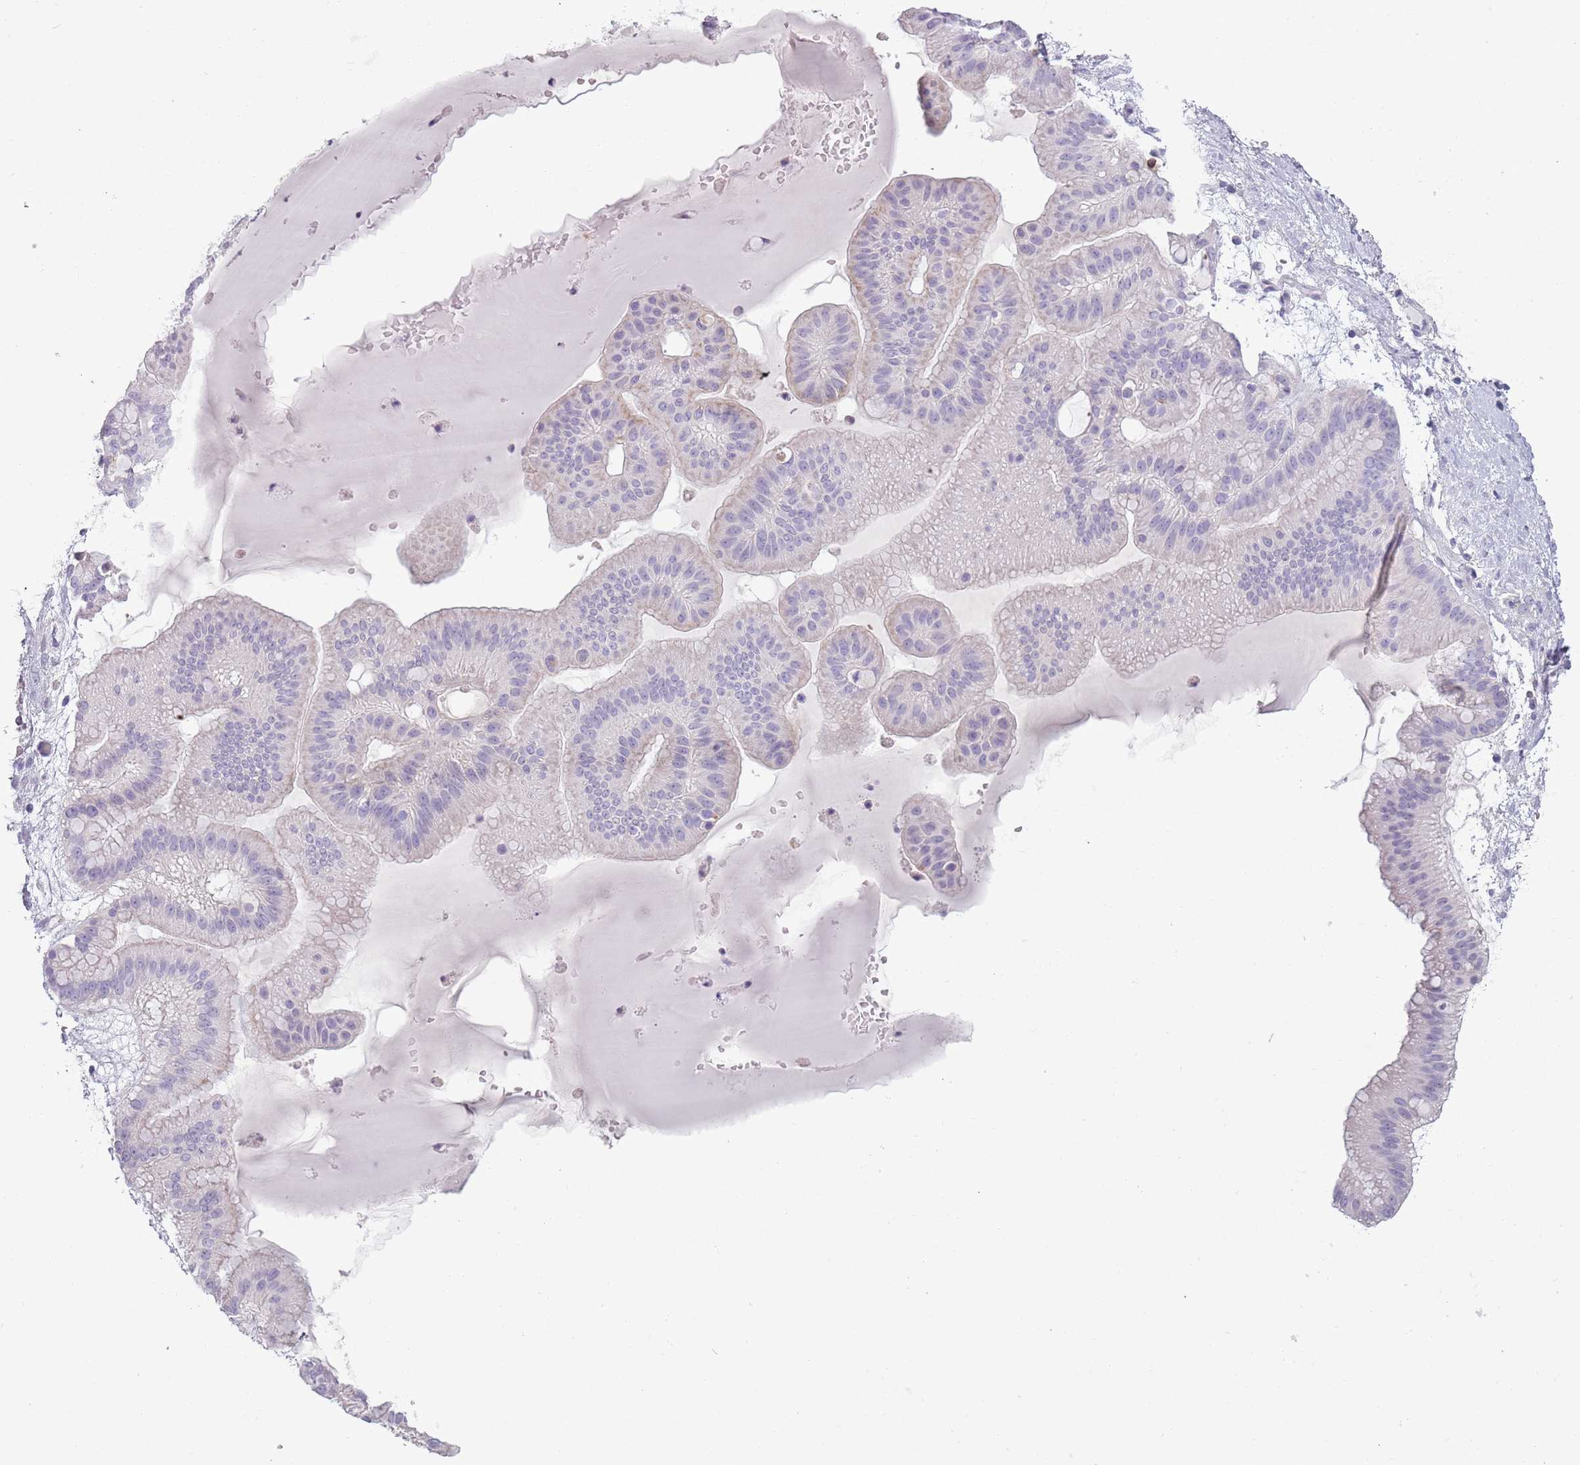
{"staining": {"intensity": "negative", "quantity": "none", "location": "none"}, "tissue": "ovarian cancer", "cell_type": "Tumor cells", "image_type": "cancer", "snomed": [{"axis": "morphology", "description": "Cystadenocarcinoma, mucinous, NOS"}, {"axis": "topography", "description": "Ovary"}], "caption": "Histopathology image shows no significant protein positivity in tumor cells of ovarian cancer.", "gene": "MEGF8", "patient": {"sex": "female", "age": 61}}